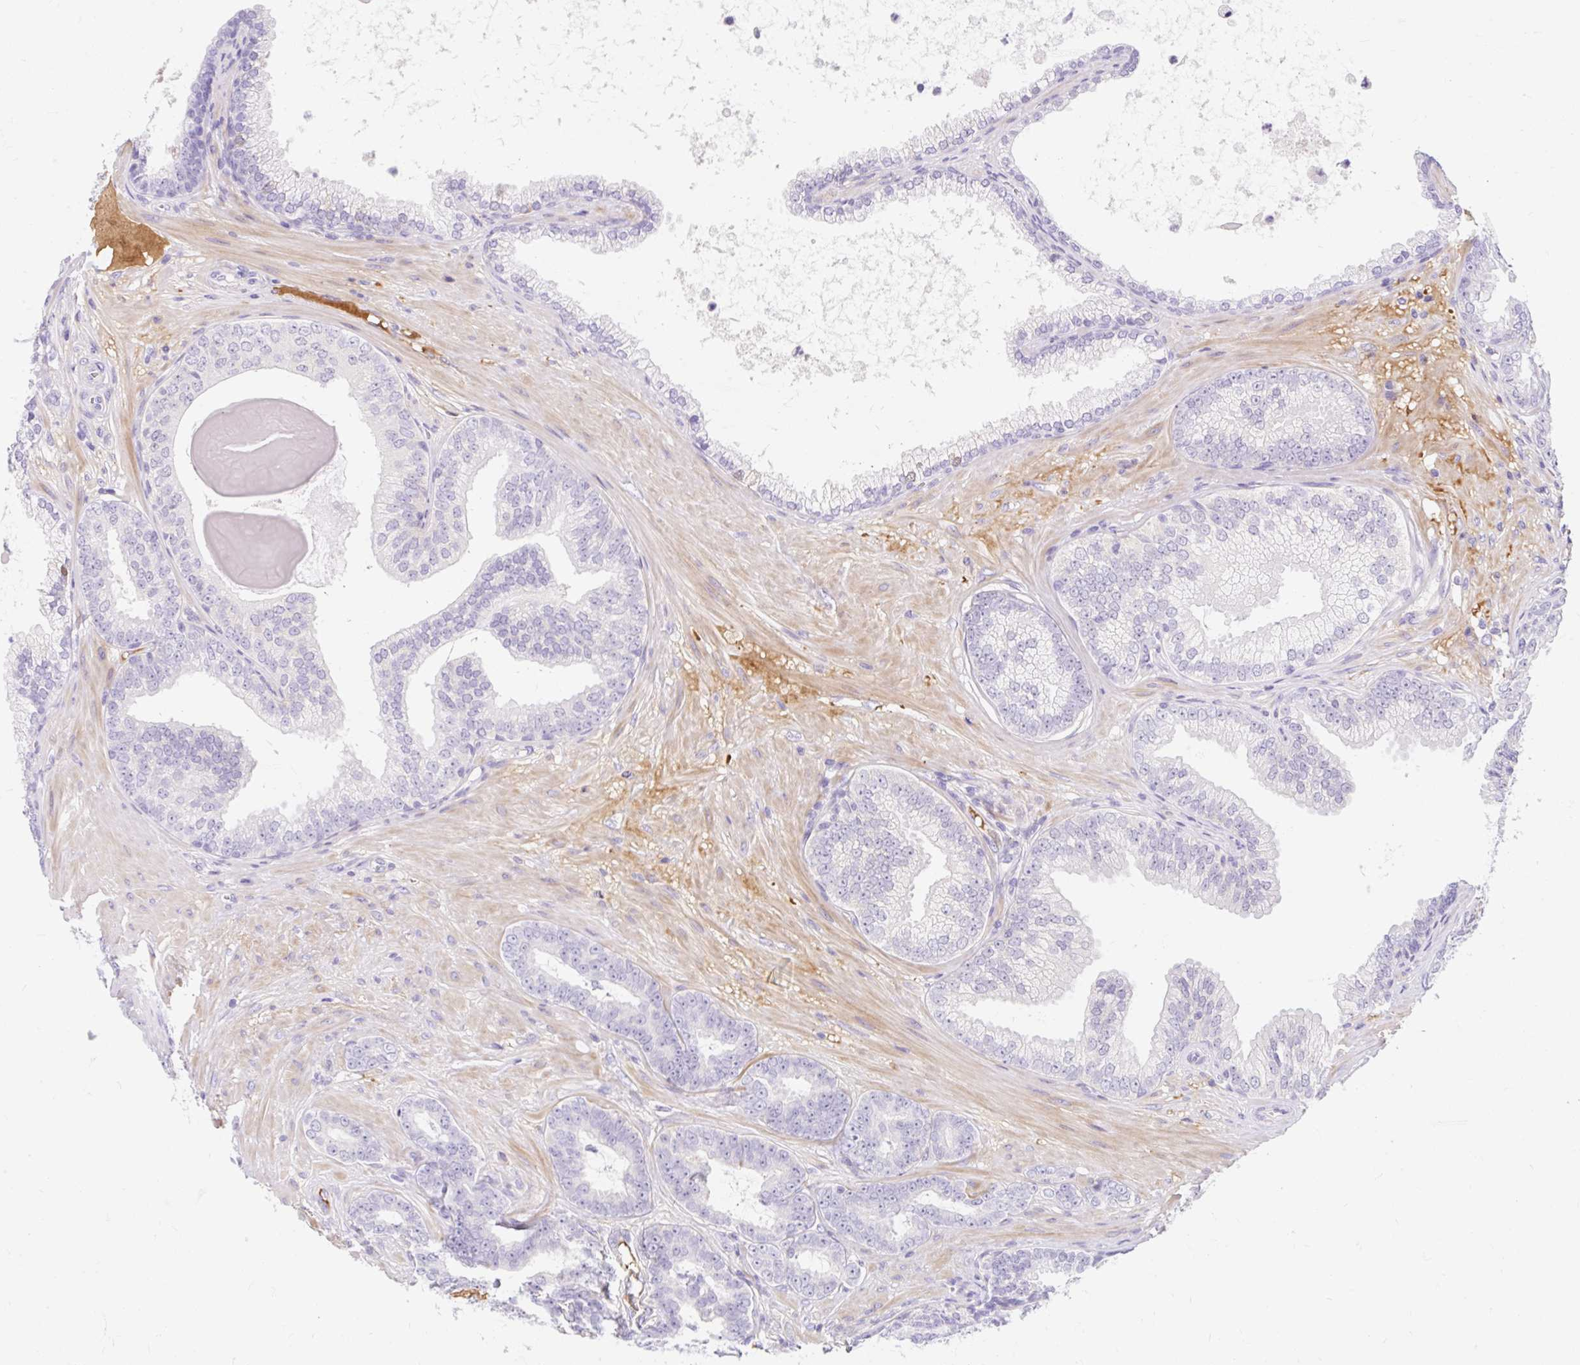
{"staining": {"intensity": "negative", "quantity": "none", "location": "none"}, "tissue": "prostate cancer", "cell_type": "Tumor cells", "image_type": "cancer", "snomed": [{"axis": "morphology", "description": "Adenocarcinoma, Low grade"}, {"axis": "topography", "description": "Prostate"}], "caption": "Histopathology image shows no significant protein positivity in tumor cells of adenocarcinoma (low-grade) (prostate).", "gene": "SLC28A1", "patient": {"sex": "male", "age": 61}}